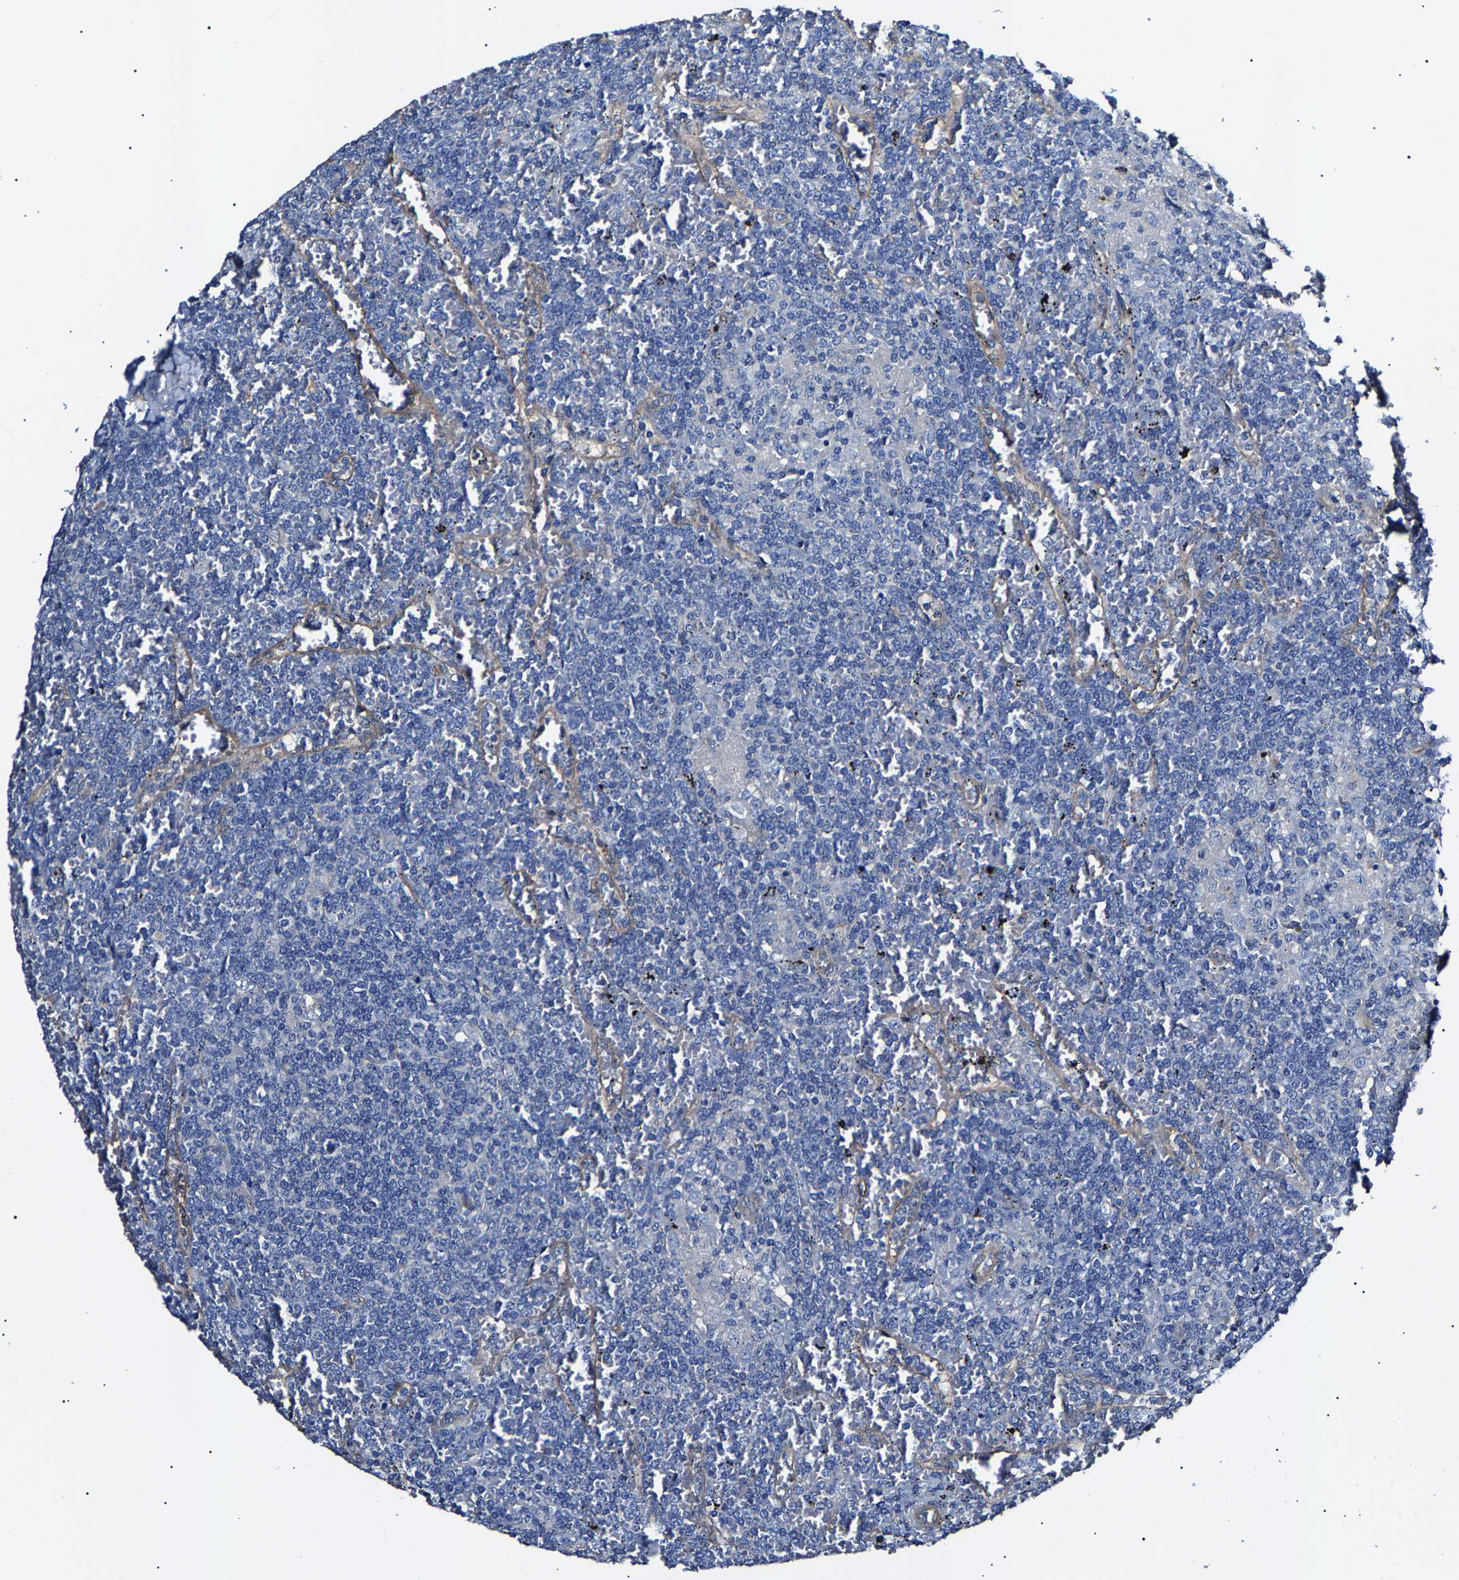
{"staining": {"intensity": "negative", "quantity": "none", "location": "none"}, "tissue": "lymphoma", "cell_type": "Tumor cells", "image_type": "cancer", "snomed": [{"axis": "morphology", "description": "Malignant lymphoma, non-Hodgkin's type, Low grade"}, {"axis": "topography", "description": "Spleen"}], "caption": "High magnification brightfield microscopy of low-grade malignant lymphoma, non-Hodgkin's type stained with DAB (3,3'-diaminobenzidine) (brown) and counterstained with hematoxylin (blue): tumor cells show no significant expression.", "gene": "KLHL42", "patient": {"sex": "female", "age": 19}}